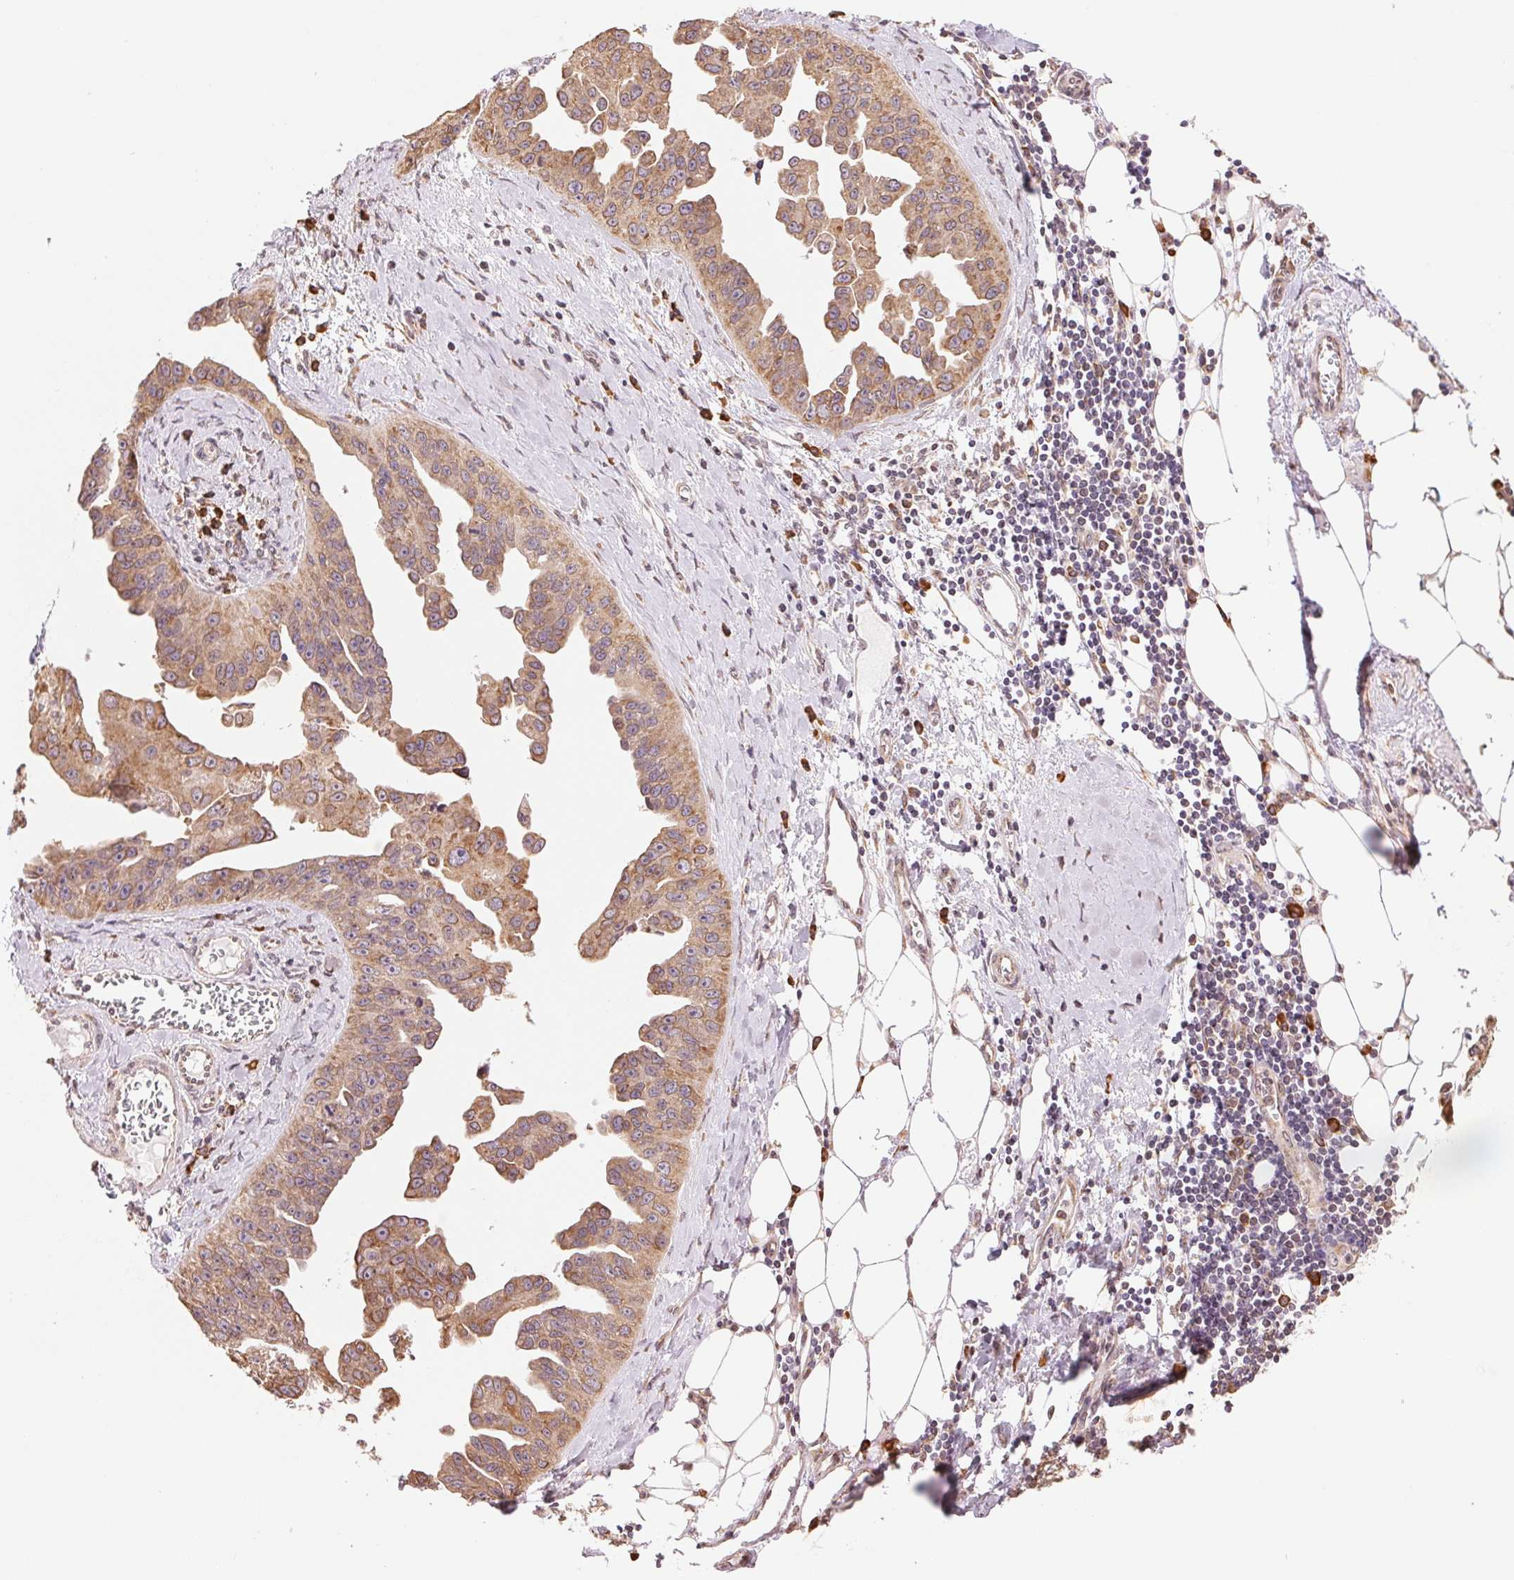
{"staining": {"intensity": "moderate", "quantity": ">75%", "location": "cytoplasmic/membranous"}, "tissue": "ovarian cancer", "cell_type": "Tumor cells", "image_type": "cancer", "snomed": [{"axis": "morphology", "description": "Cystadenocarcinoma, serous, NOS"}, {"axis": "topography", "description": "Ovary"}], "caption": "An image of serous cystadenocarcinoma (ovarian) stained for a protein demonstrates moderate cytoplasmic/membranous brown staining in tumor cells. (Stains: DAB (3,3'-diaminobenzidine) in brown, nuclei in blue, Microscopy: brightfield microscopy at high magnification).", "gene": "RPN1", "patient": {"sex": "female", "age": 75}}